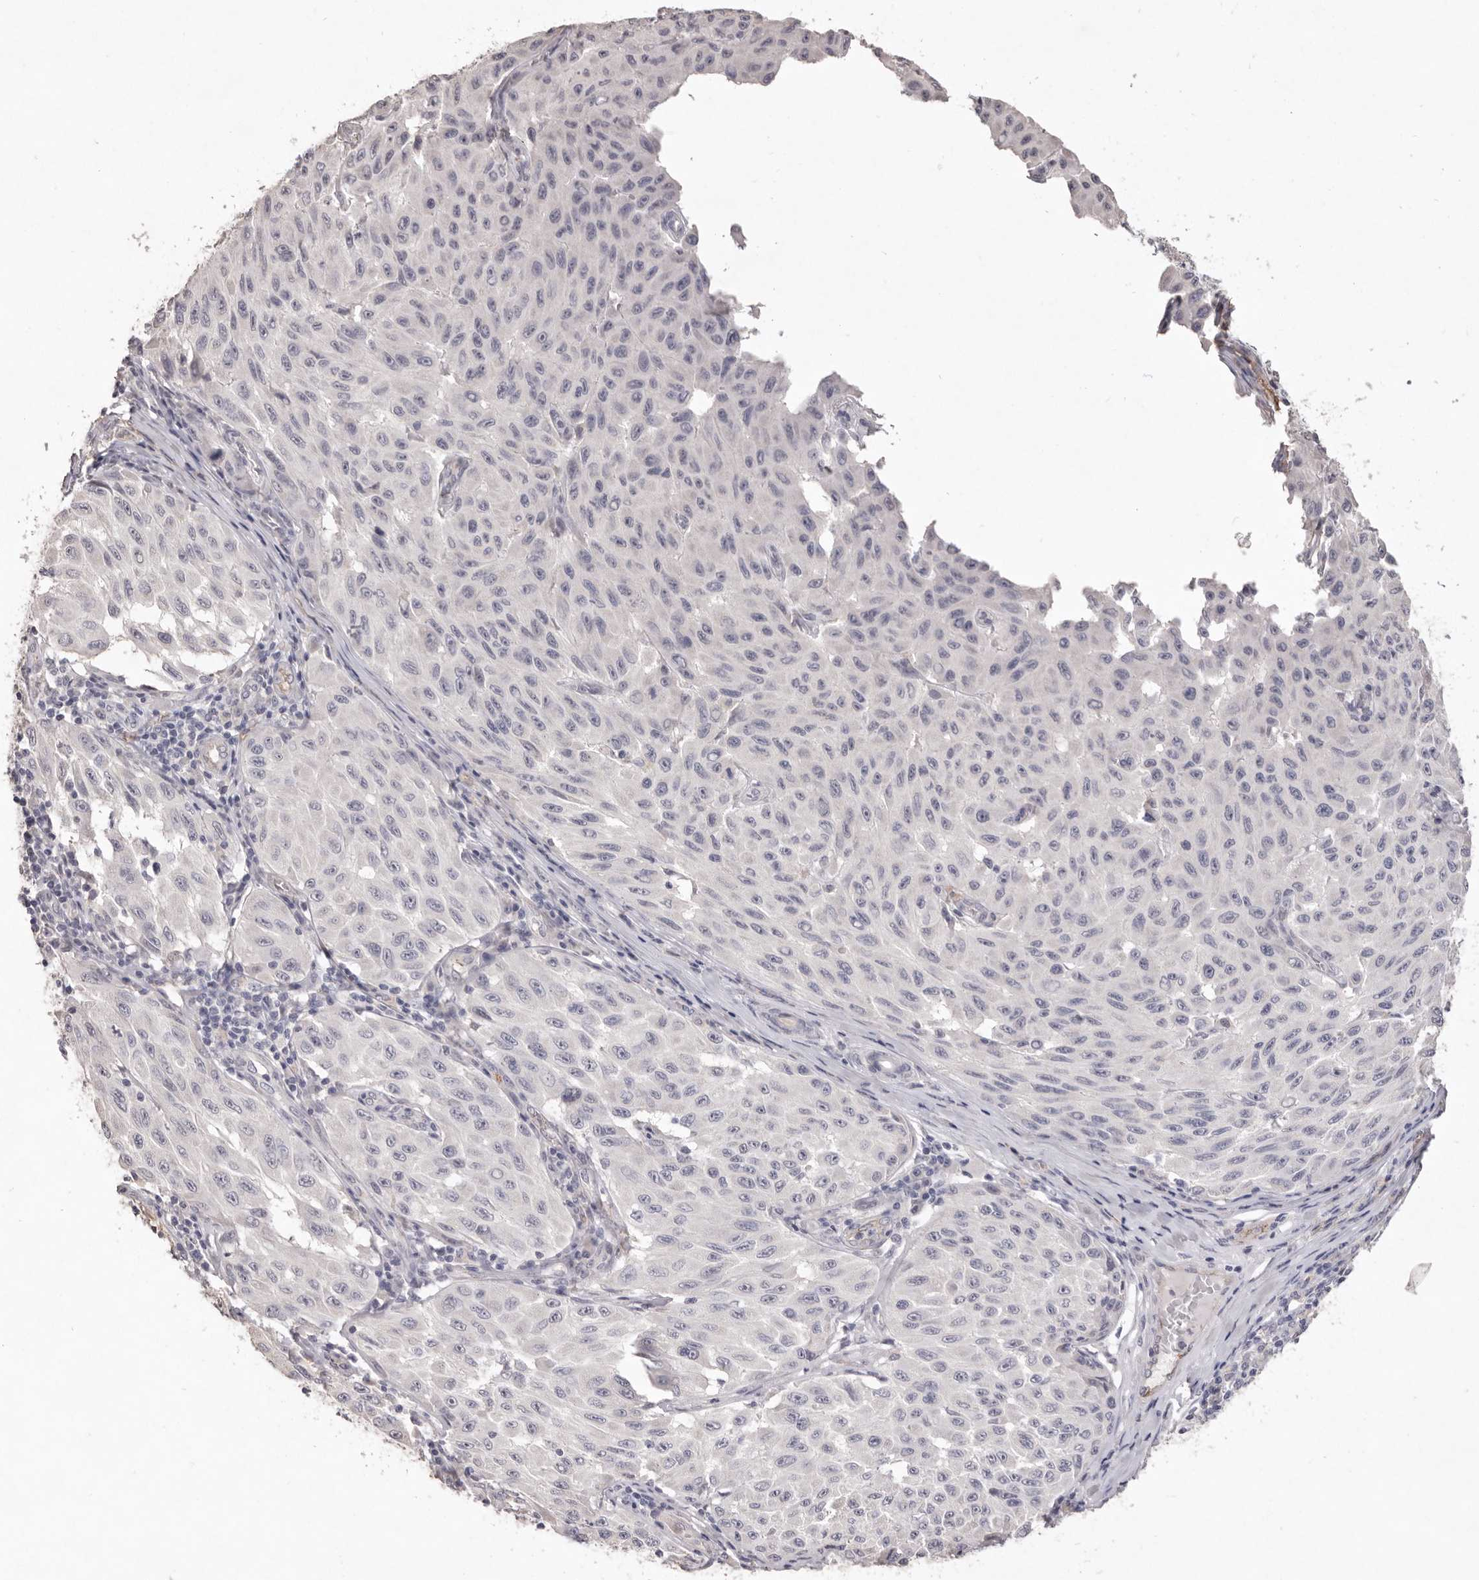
{"staining": {"intensity": "negative", "quantity": "none", "location": "none"}, "tissue": "melanoma", "cell_type": "Tumor cells", "image_type": "cancer", "snomed": [{"axis": "morphology", "description": "Malignant melanoma, NOS"}, {"axis": "topography", "description": "Skin"}], "caption": "IHC of malignant melanoma exhibits no expression in tumor cells.", "gene": "ZYG11B", "patient": {"sex": "male", "age": 30}}